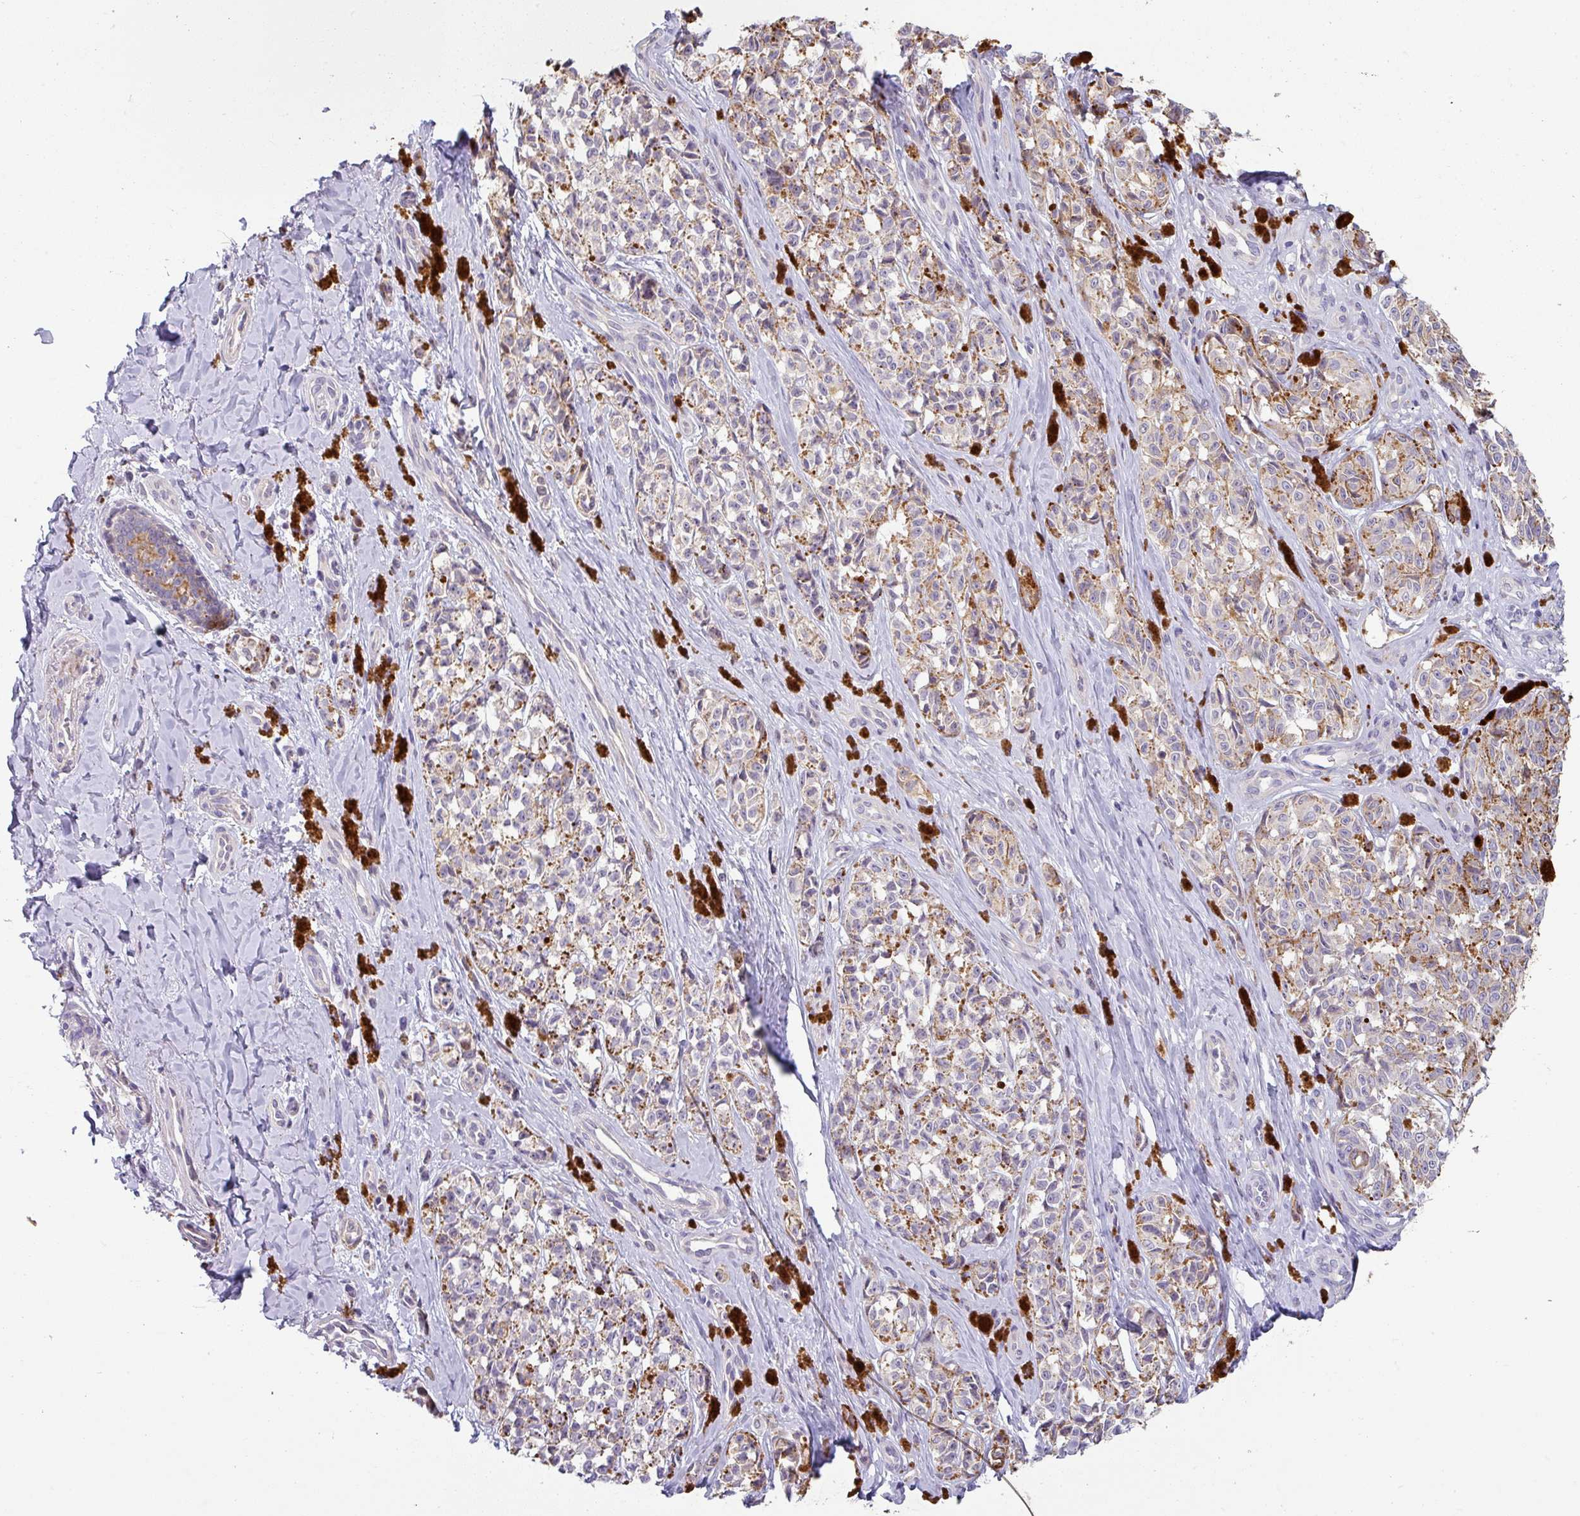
{"staining": {"intensity": "weak", "quantity": "25%-75%", "location": "cytoplasmic/membranous"}, "tissue": "melanoma", "cell_type": "Tumor cells", "image_type": "cancer", "snomed": [{"axis": "morphology", "description": "Malignant melanoma, NOS"}, {"axis": "topography", "description": "Skin"}], "caption": "Human melanoma stained for a protein (brown) reveals weak cytoplasmic/membranous positive positivity in approximately 25%-75% of tumor cells.", "gene": "KLHL3", "patient": {"sex": "female", "age": 65}}